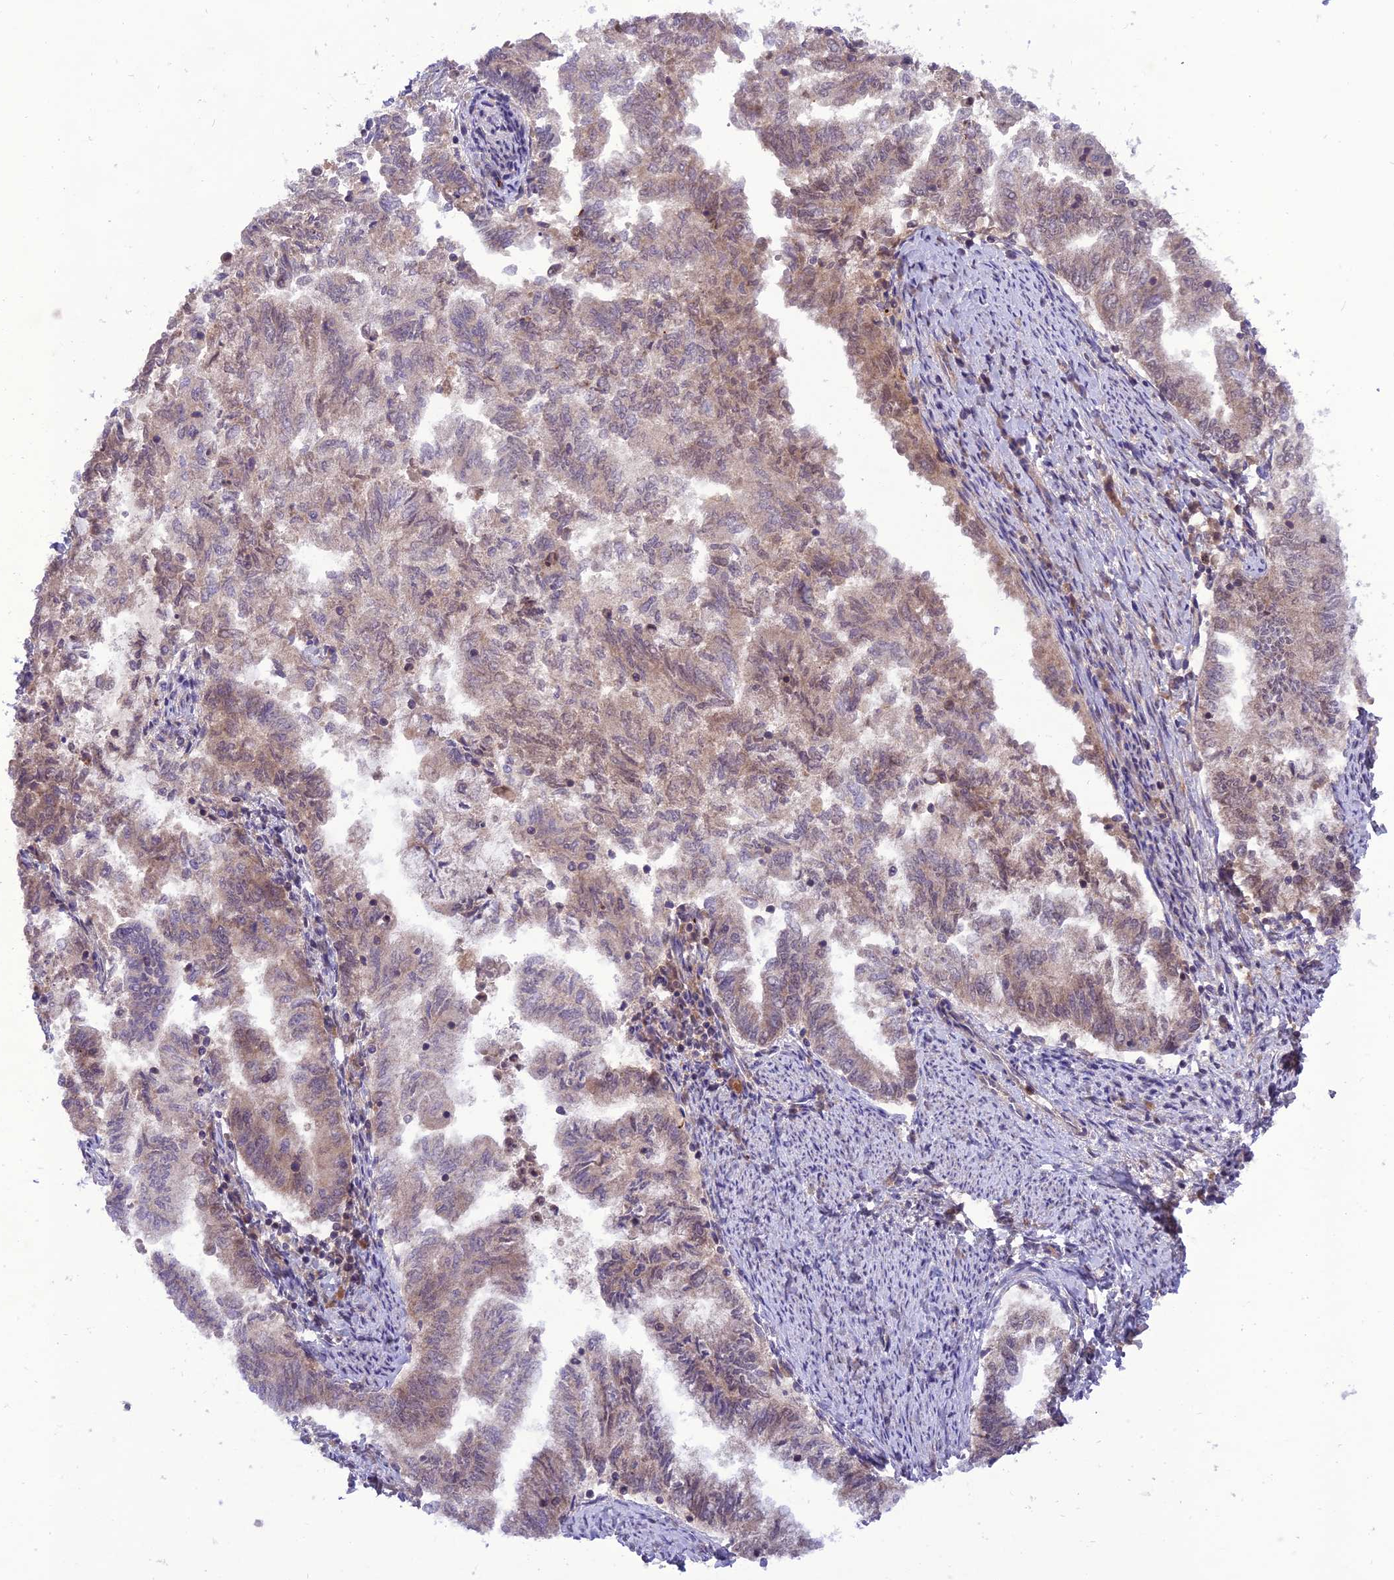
{"staining": {"intensity": "weak", "quantity": "<25%", "location": "cytoplasmic/membranous"}, "tissue": "endometrial cancer", "cell_type": "Tumor cells", "image_type": "cancer", "snomed": [{"axis": "morphology", "description": "Adenocarcinoma, NOS"}, {"axis": "topography", "description": "Endometrium"}], "caption": "High power microscopy photomicrograph of an immunohistochemistry (IHC) micrograph of endometrial adenocarcinoma, revealing no significant staining in tumor cells.", "gene": "NDUFC1", "patient": {"sex": "female", "age": 79}}